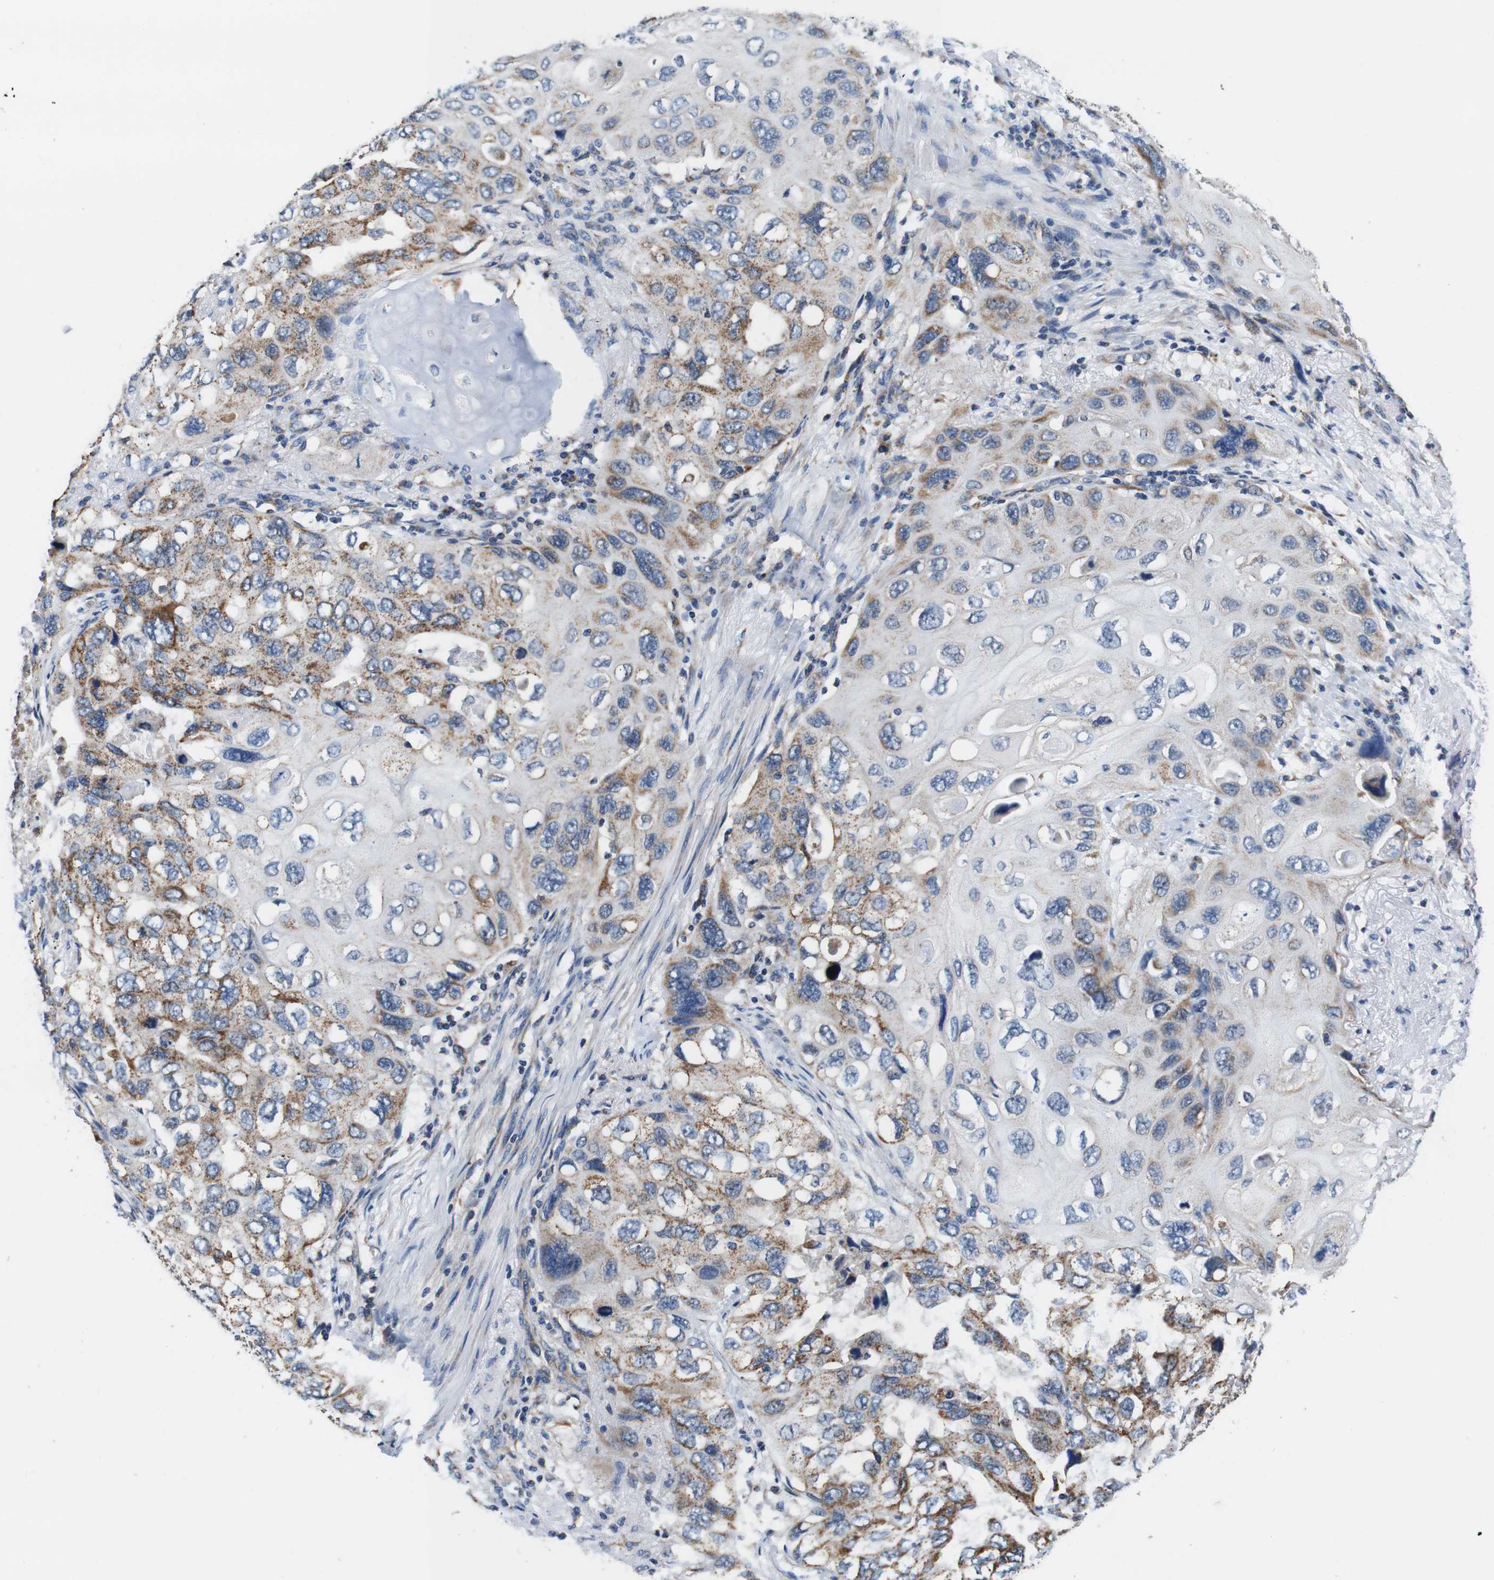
{"staining": {"intensity": "moderate", "quantity": "25%-75%", "location": "cytoplasmic/membranous"}, "tissue": "lung cancer", "cell_type": "Tumor cells", "image_type": "cancer", "snomed": [{"axis": "morphology", "description": "Squamous cell carcinoma, NOS"}, {"axis": "topography", "description": "Lung"}], "caption": "Approximately 25%-75% of tumor cells in human lung cancer show moderate cytoplasmic/membranous protein positivity as visualized by brown immunohistochemical staining.", "gene": "LRP4", "patient": {"sex": "female", "age": 73}}